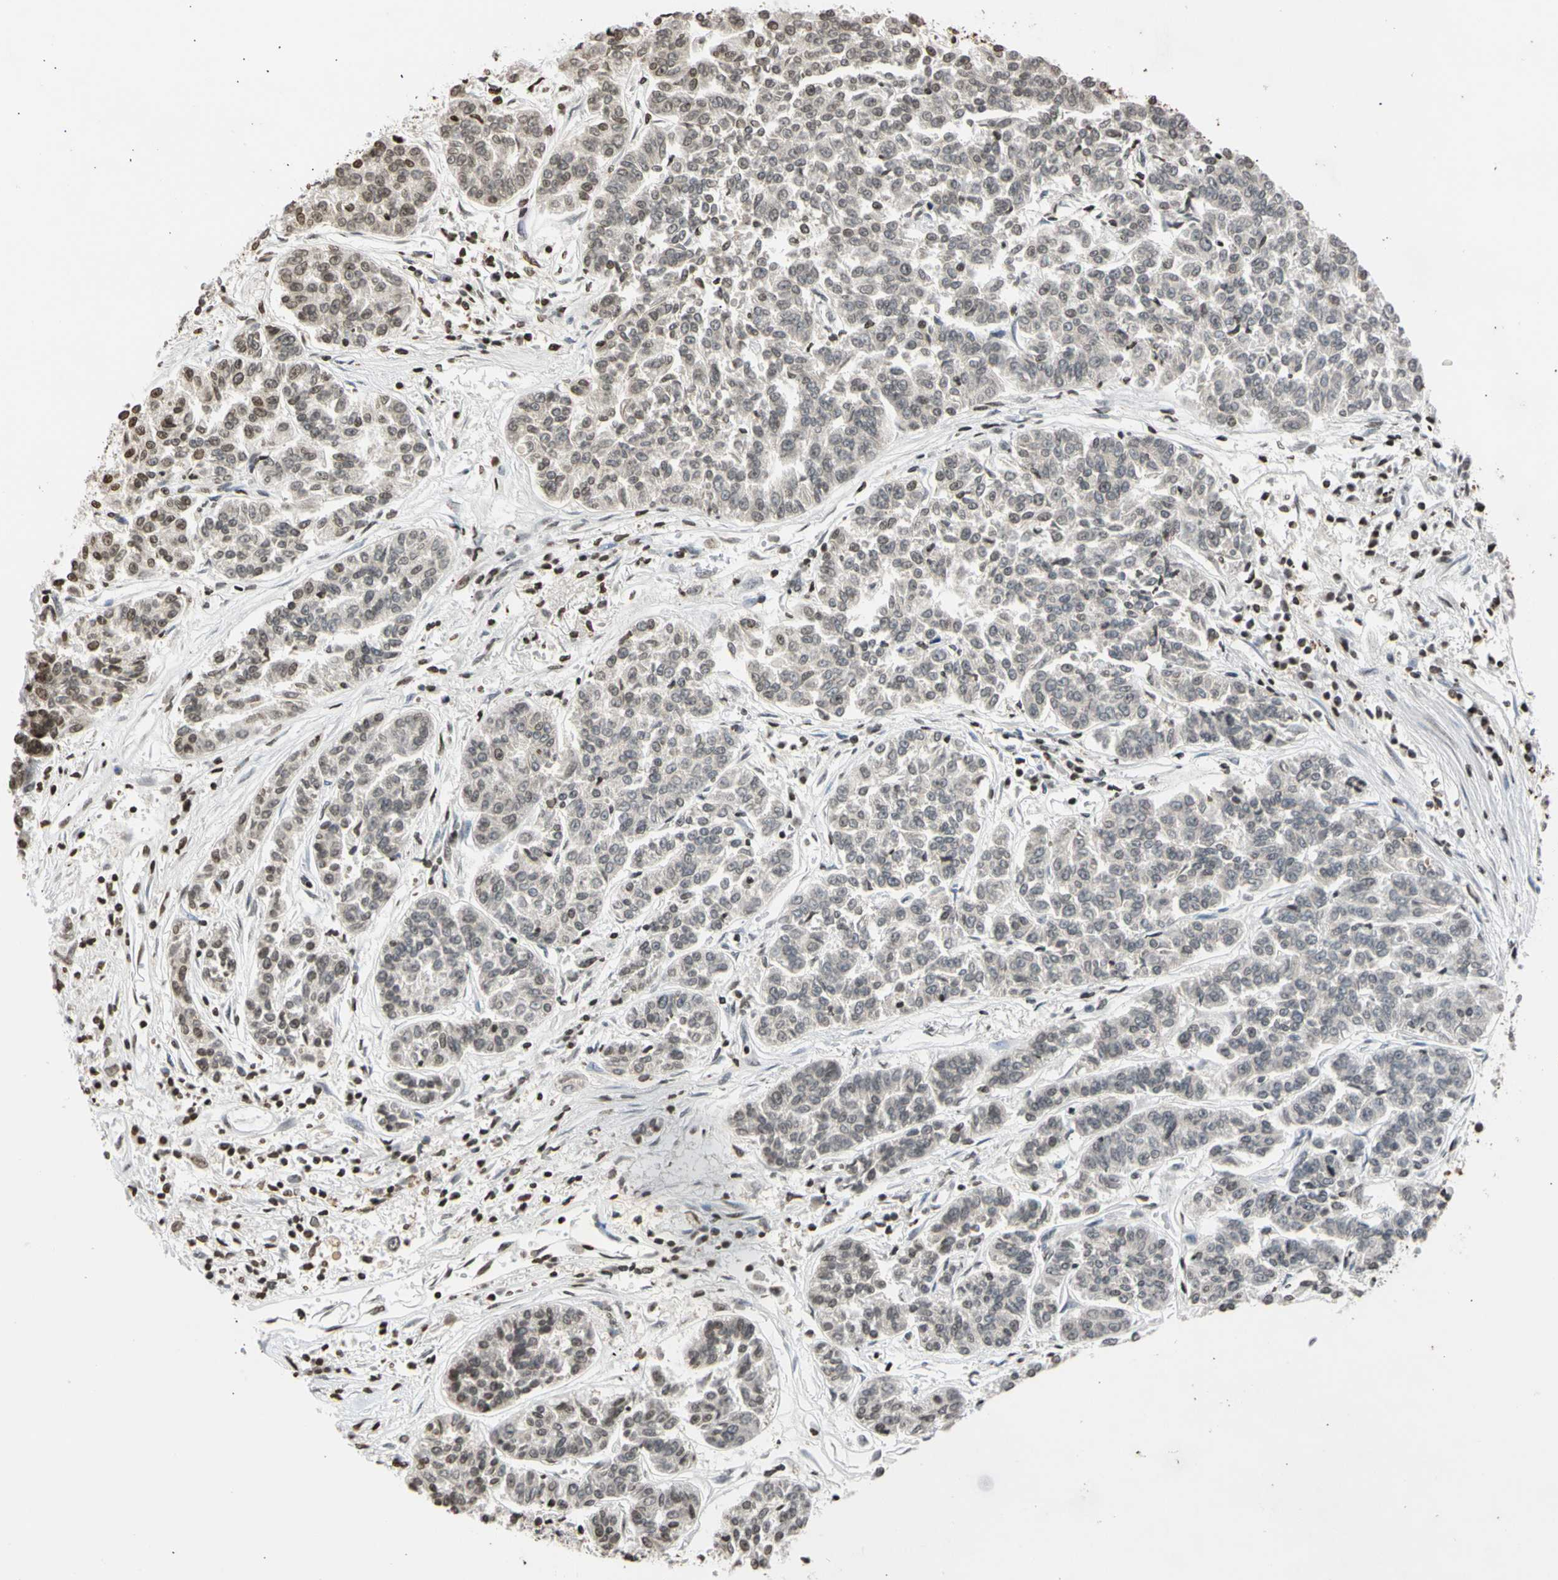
{"staining": {"intensity": "weak", "quantity": "25%-75%", "location": "cytoplasmic/membranous"}, "tissue": "lung cancer", "cell_type": "Tumor cells", "image_type": "cancer", "snomed": [{"axis": "morphology", "description": "Adenocarcinoma, NOS"}, {"axis": "topography", "description": "Lung"}], "caption": "Immunohistochemical staining of adenocarcinoma (lung) displays weak cytoplasmic/membranous protein positivity in approximately 25%-75% of tumor cells. The protein of interest is shown in brown color, while the nuclei are stained blue.", "gene": "GPX4", "patient": {"sex": "male", "age": 84}}